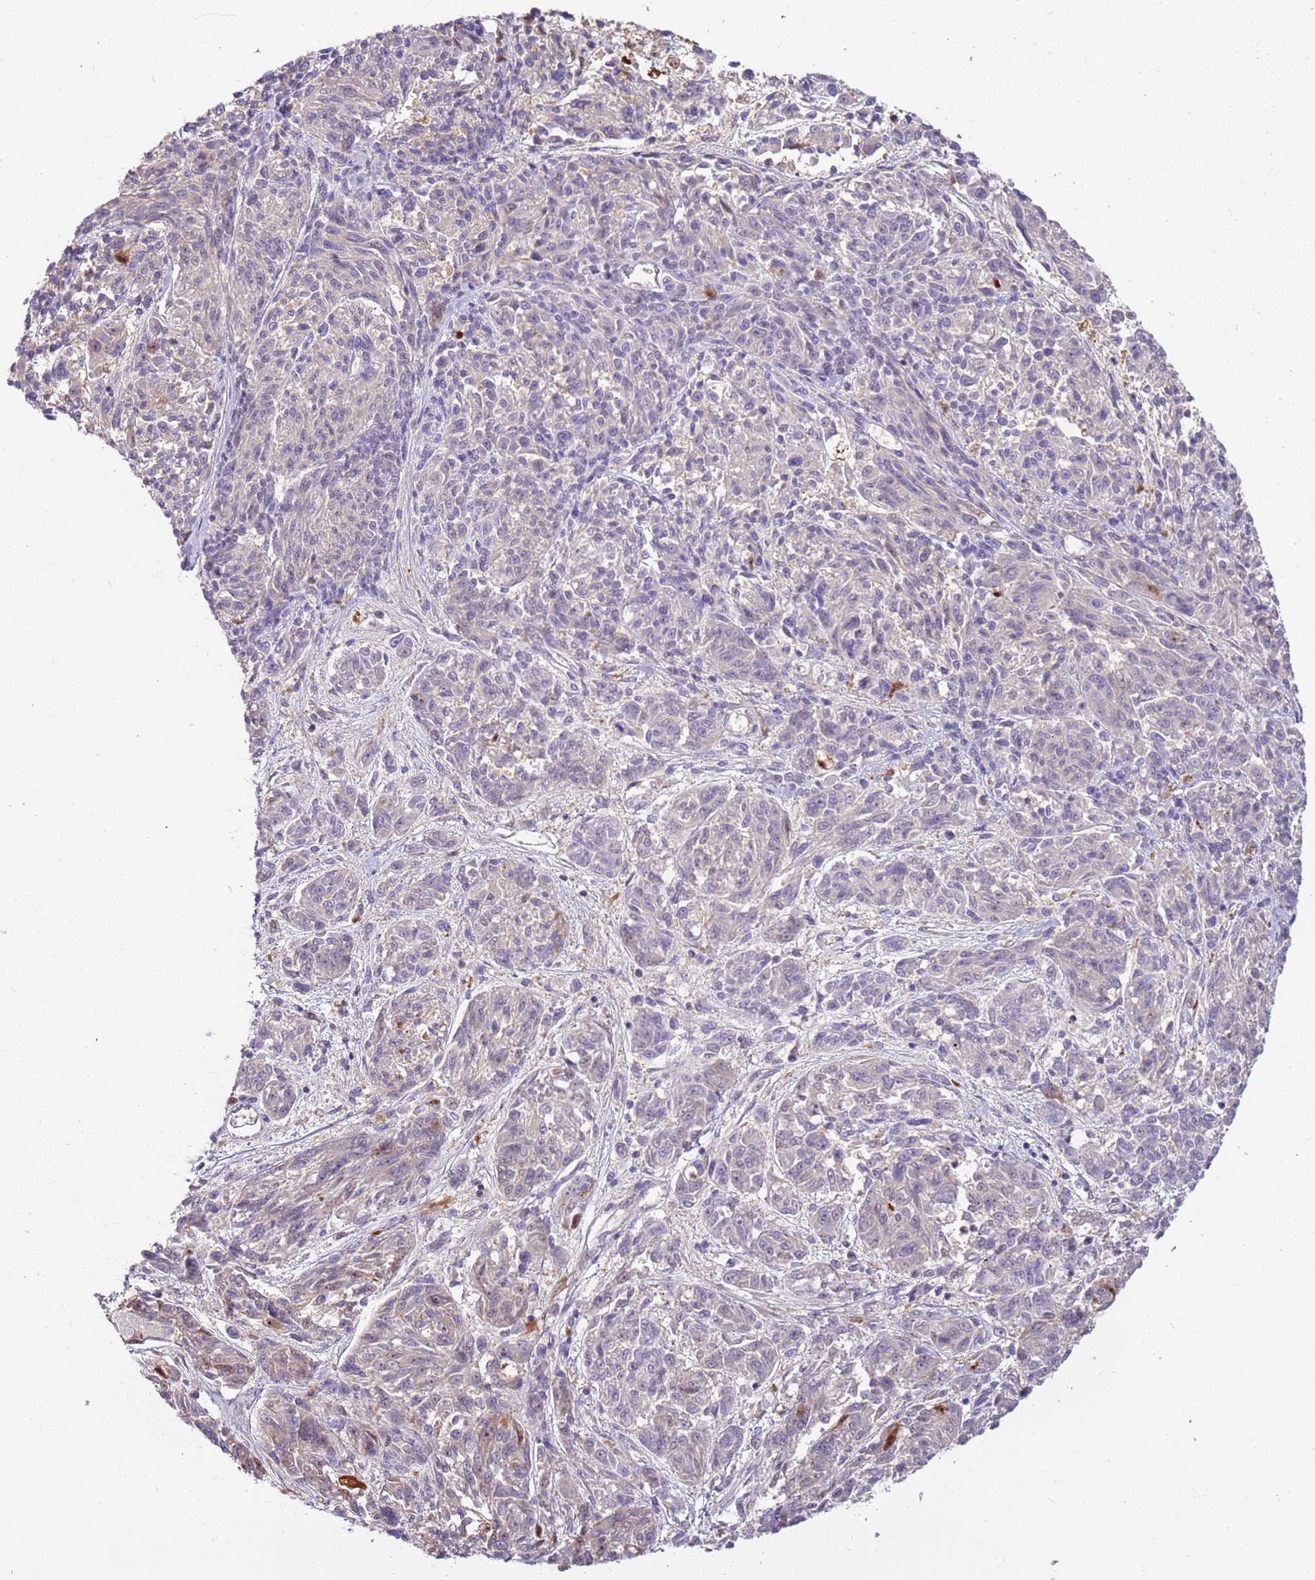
{"staining": {"intensity": "negative", "quantity": "none", "location": "none"}, "tissue": "melanoma", "cell_type": "Tumor cells", "image_type": "cancer", "snomed": [{"axis": "morphology", "description": "Malignant melanoma, NOS"}, {"axis": "topography", "description": "Skin"}], "caption": "This micrograph is of malignant melanoma stained with immunohistochemistry to label a protein in brown with the nuclei are counter-stained blue. There is no positivity in tumor cells.", "gene": "ARHGAP5", "patient": {"sex": "male", "age": 53}}